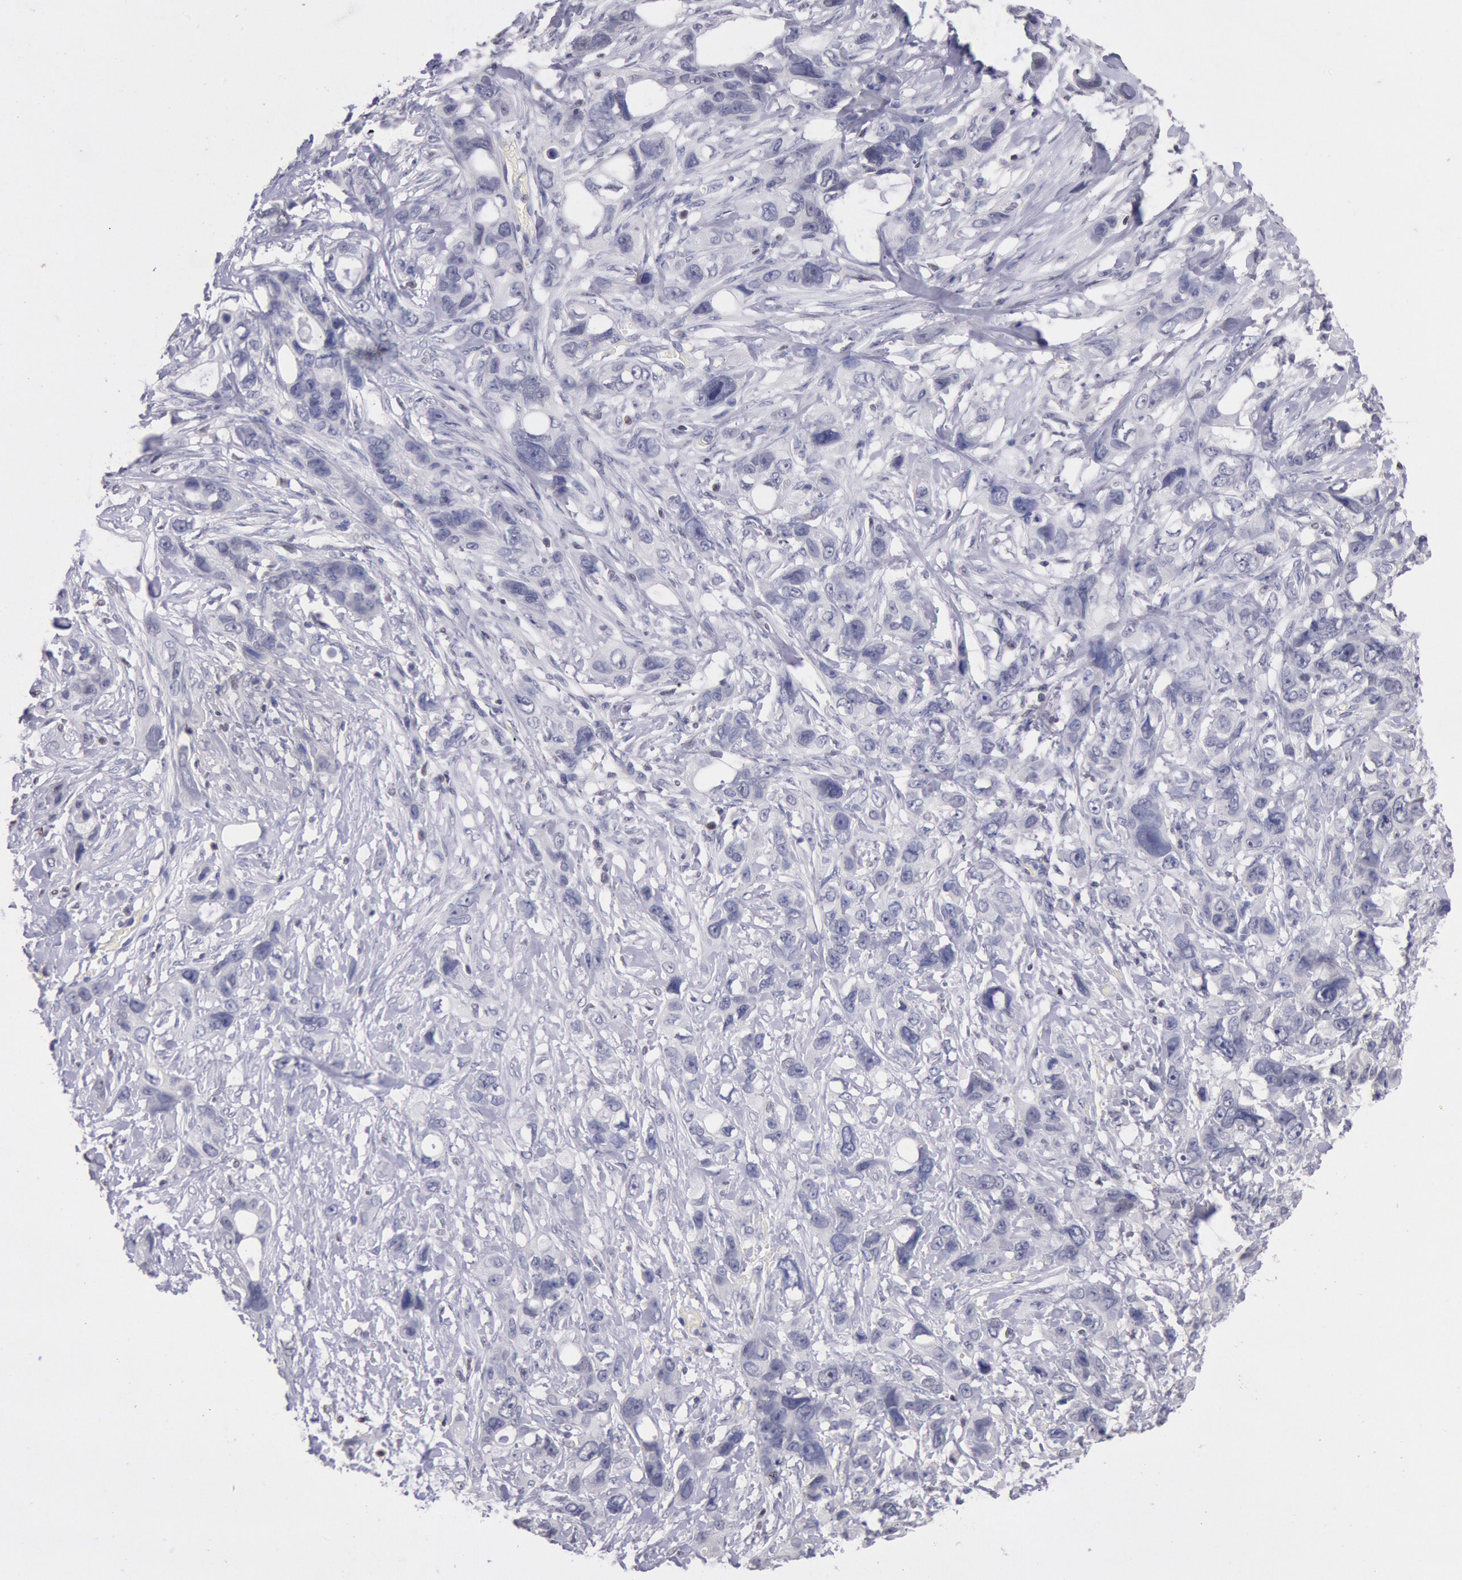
{"staining": {"intensity": "negative", "quantity": "none", "location": "none"}, "tissue": "stomach cancer", "cell_type": "Tumor cells", "image_type": "cancer", "snomed": [{"axis": "morphology", "description": "Adenocarcinoma, NOS"}, {"axis": "topography", "description": "Stomach, upper"}], "caption": "Immunohistochemical staining of human stomach adenocarcinoma reveals no significant expression in tumor cells. Nuclei are stained in blue.", "gene": "MYH7", "patient": {"sex": "male", "age": 47}}